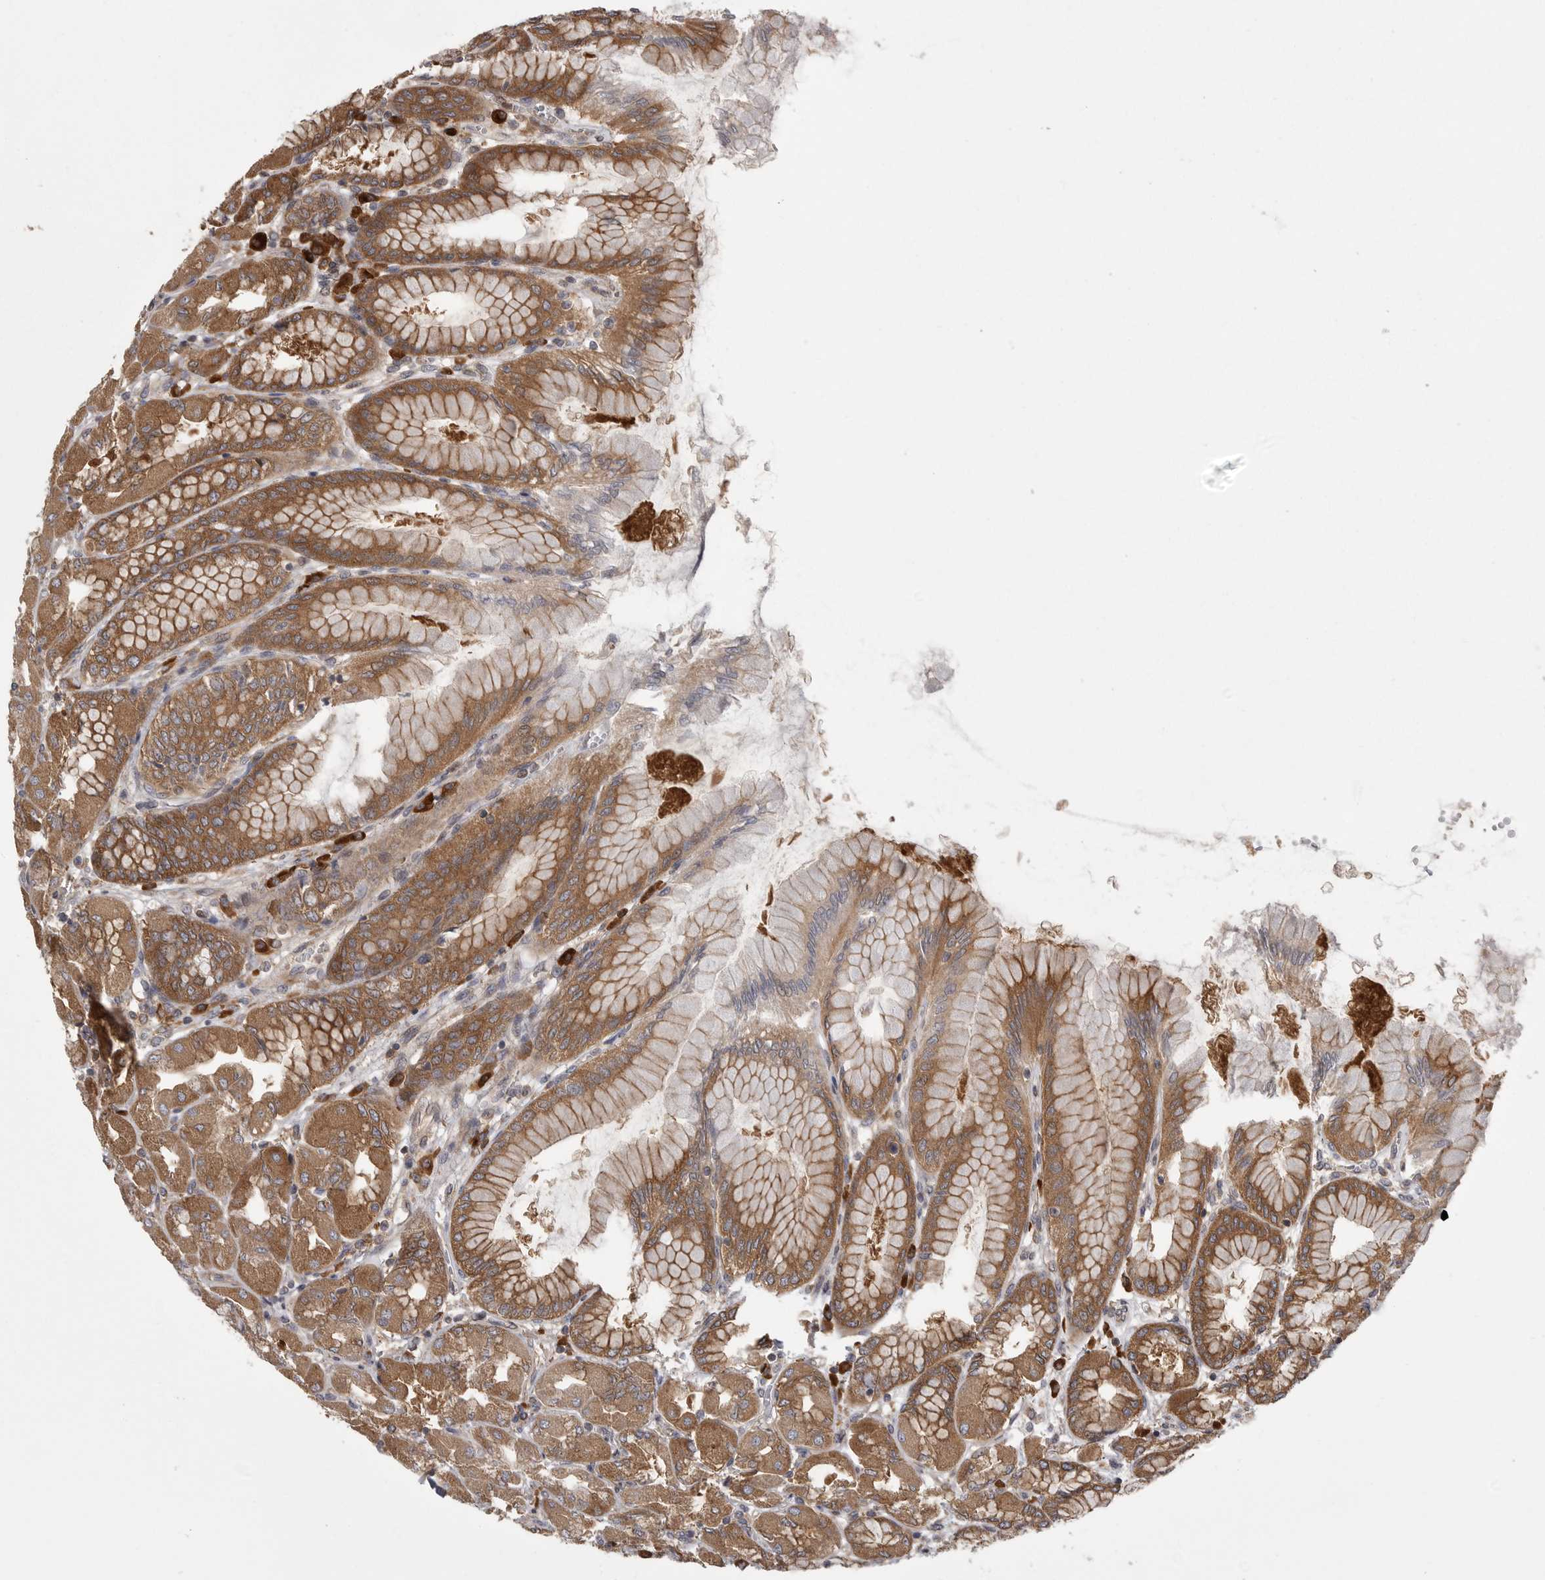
{"staining": {"intensity": "strong", "quantity": ">75%", "location": "cytoplasmic/membranous"}, "tissue": "stomach", "cell_type": "Glandular cells", "image_type": "normal", "snomed": [{"axis": "morphology", "description": "Normal tissue, NOS"}, {"axis": "topography", "description": "Stomach, upper"}], "caption": "DAB (3,3'-diaminobenzidine) immunohistochemical staining of normal human stomach shows strong cytoplasmic/membranous protein staining in about >75% of glandular cells.", "gene": "OXR1", "patient": {"sex": "female", "age": 56}}